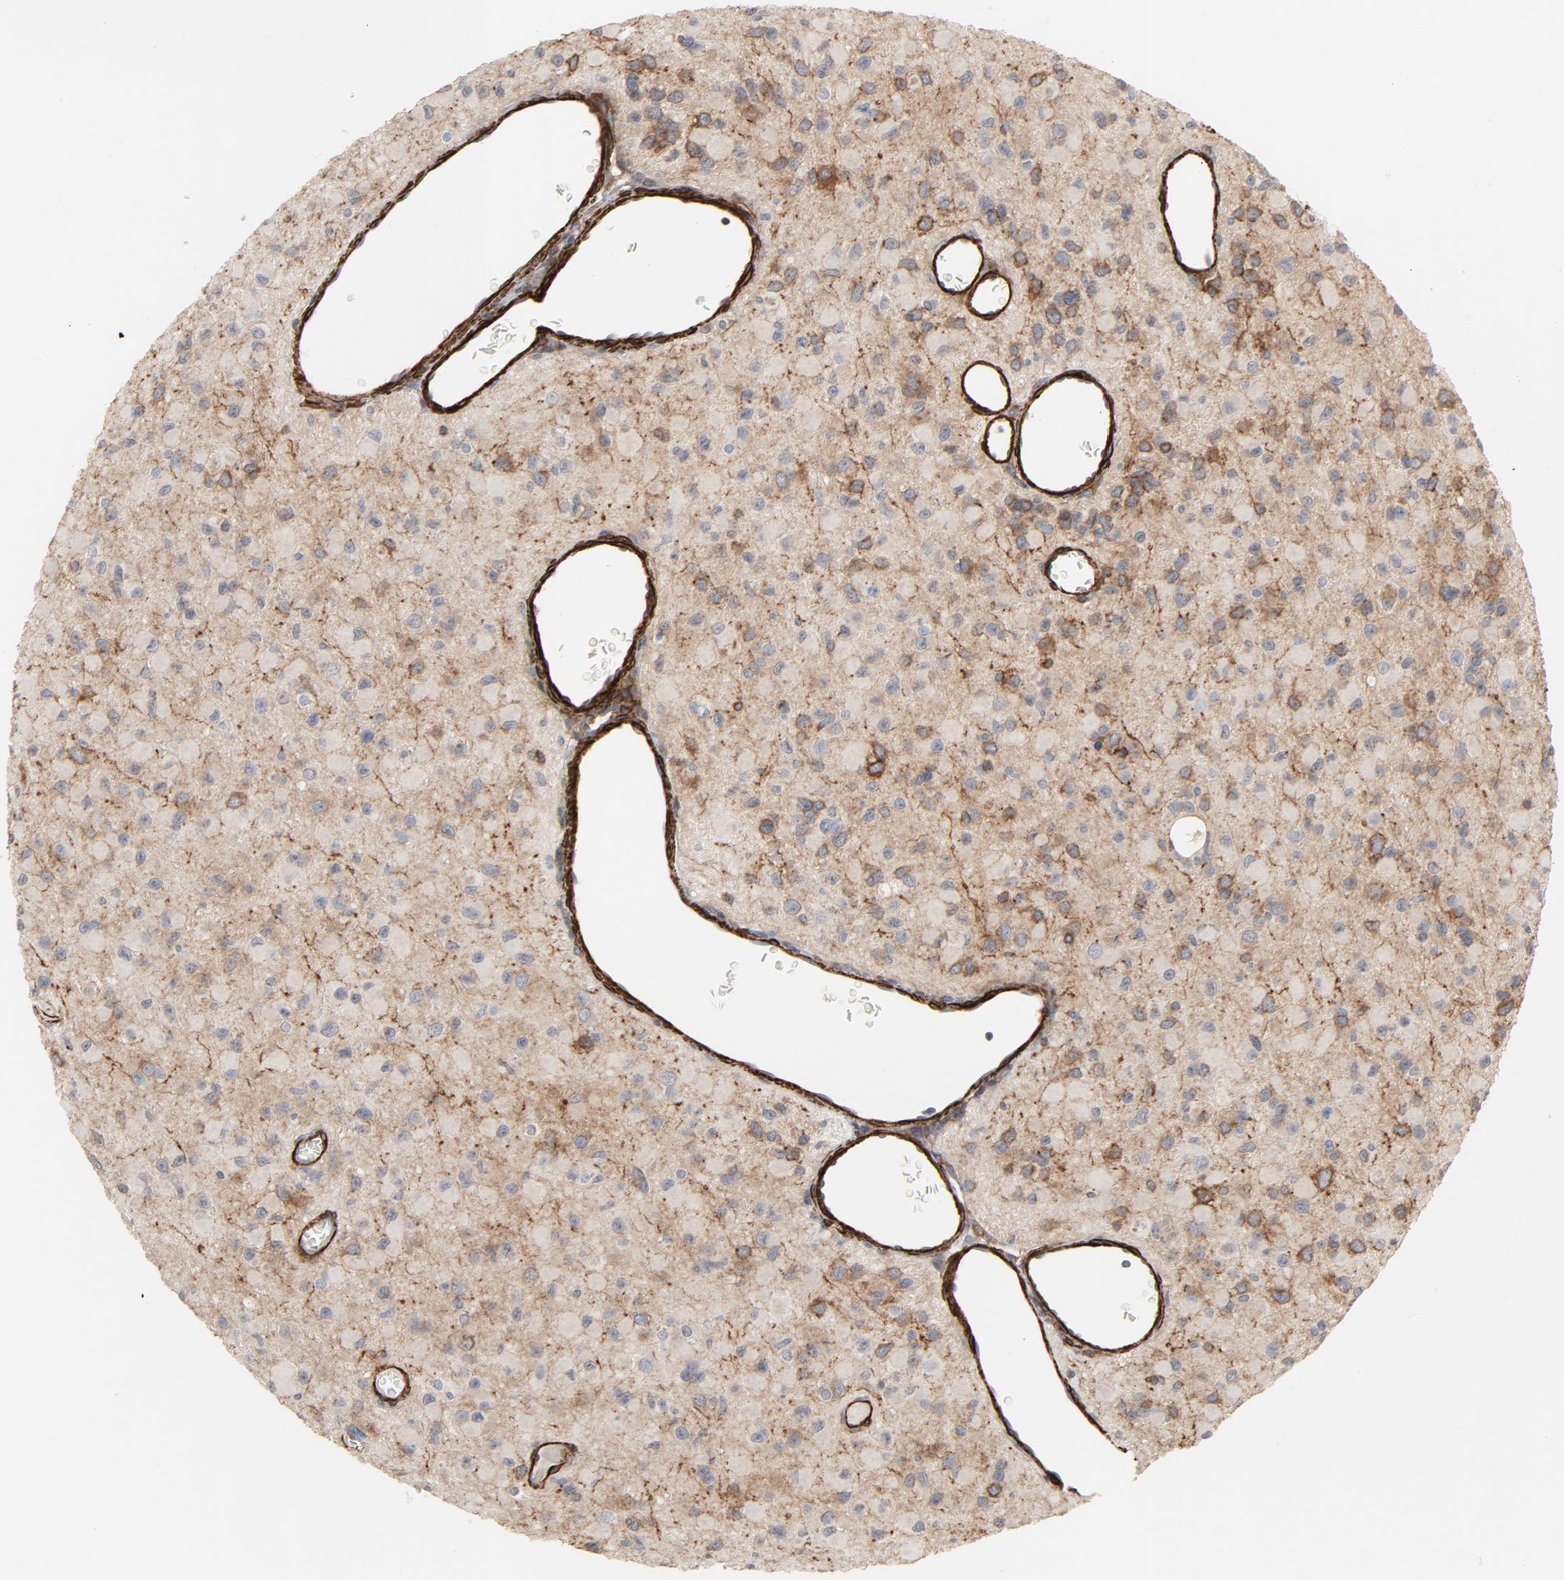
{"staining": {"intensity": "weak", "quantity": ">75%", "location": "cytoplasmic/membranous"}, "tissue": "glioma", "cell_type": "Tumor cells", "image_type": "cancer", "snomed": [{"axis": "morphology", "description": "Glioma, malignant, Low grade"}, {"axis": "topography", "description": "Brain"}], "caption": "This photomicrograph displays immunohistochemistry (IHC) staining of malignant glioma (low-grade), with low weak cytoplasmic/membranous staining in approximately >75% of tumor cells.", "gene": "GNG2", "patient": {"sex": "male", "age": 42}}